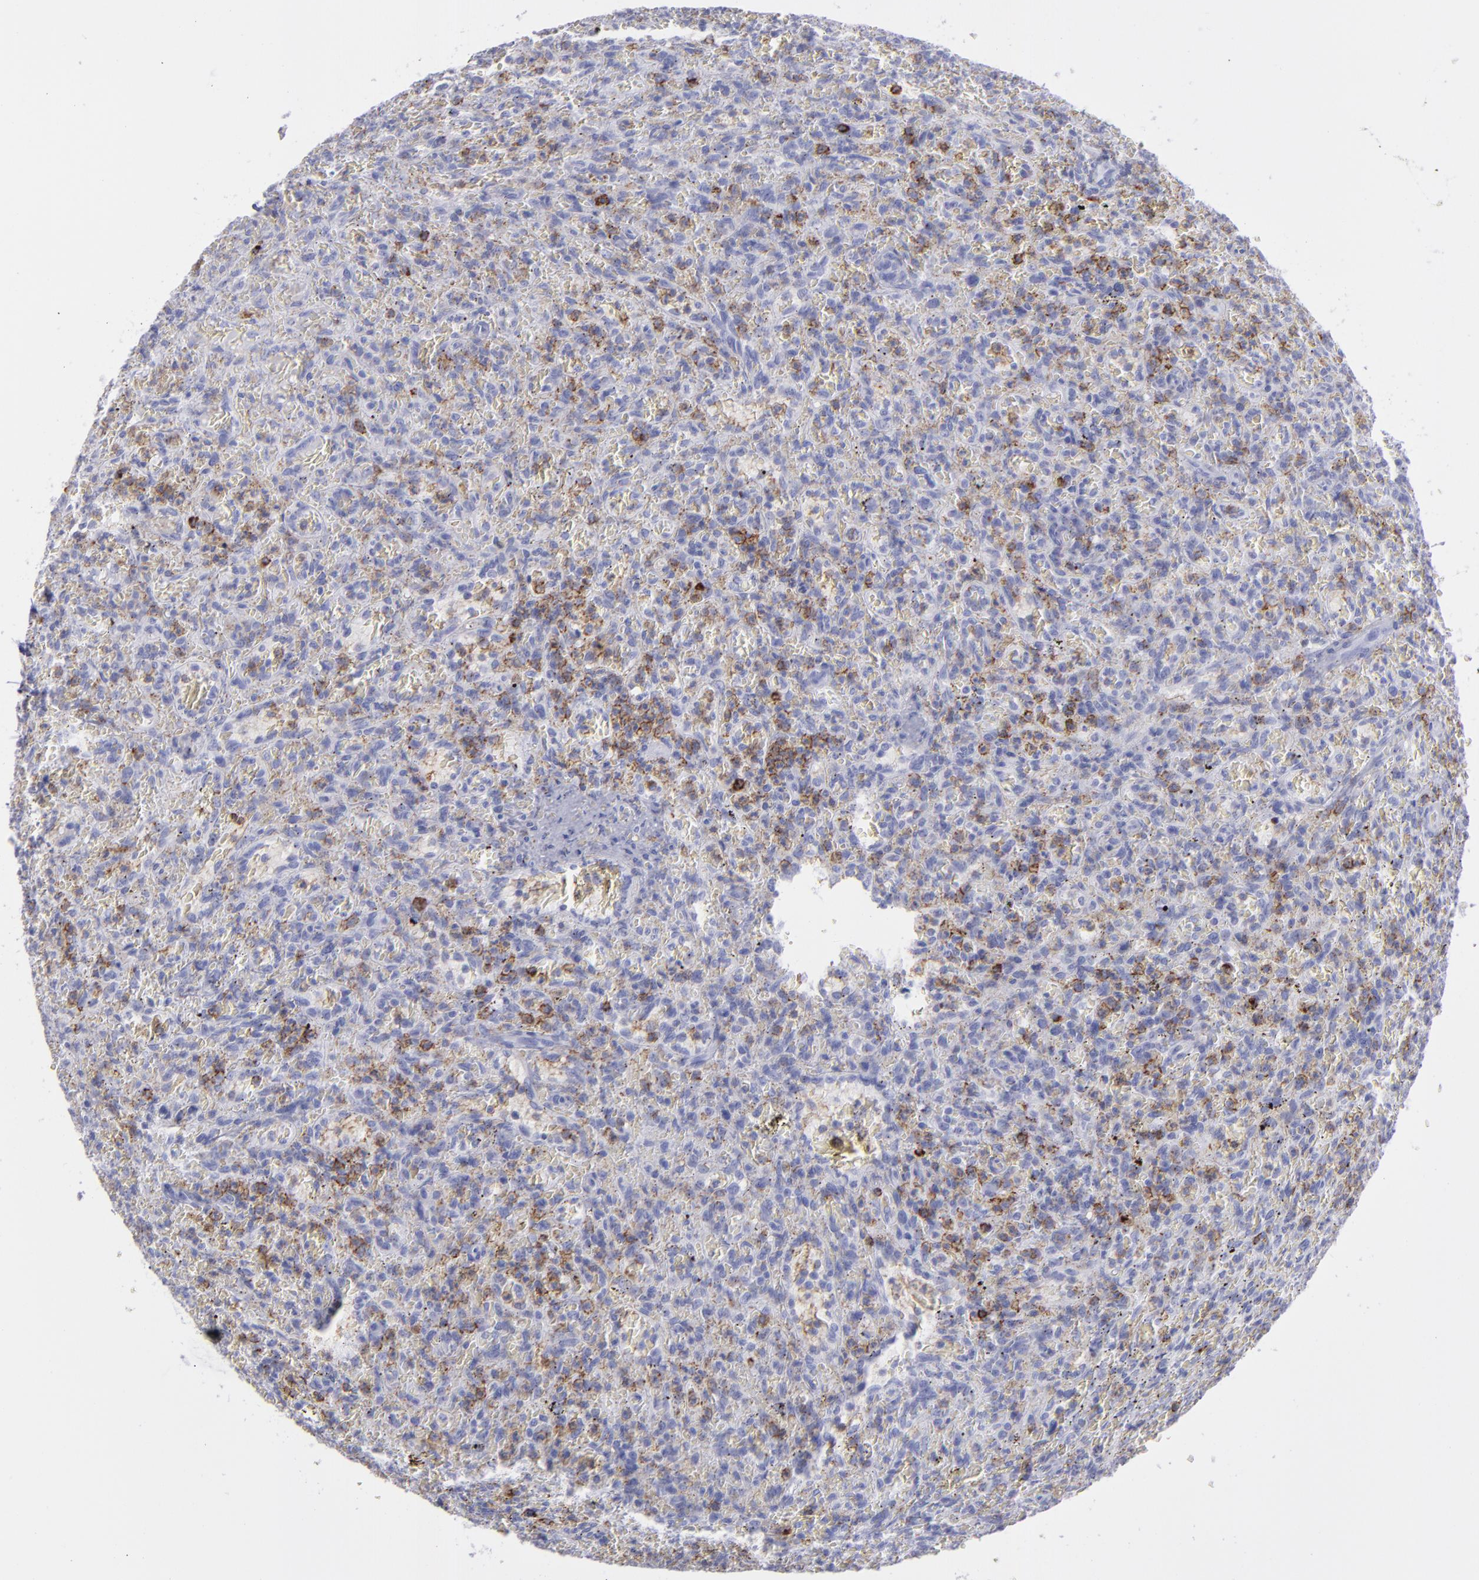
{"staining": {"intensity": "moderate", "quantity": "25%-75%", "location": "cytoplasmic/membranous"}, "tissue": "lymphoma", "cell_type": "Tumor cells", "image_type": "cancer", "snomed": [{"axis": "morphology", "description": "Malignant lymphoma, non-Hodgkin's type, Low grade"}, {"axis": "topography", "description": "Spleen"}], "caption": "Immunohistochemistry (IHC) (DAB) staining of malignant lymphoma, non-Hodgkin's type (low-grade) shows moderate cytoplasmic/membranous protein staining in about 25%-75% of tumor cells. Using DAB (brown) and hematoxylin (blue) stains, captured at high magnification using brightfield microscopy.", "gene": "SELPLG", "patient": {"sex": "female", "age": 64}}